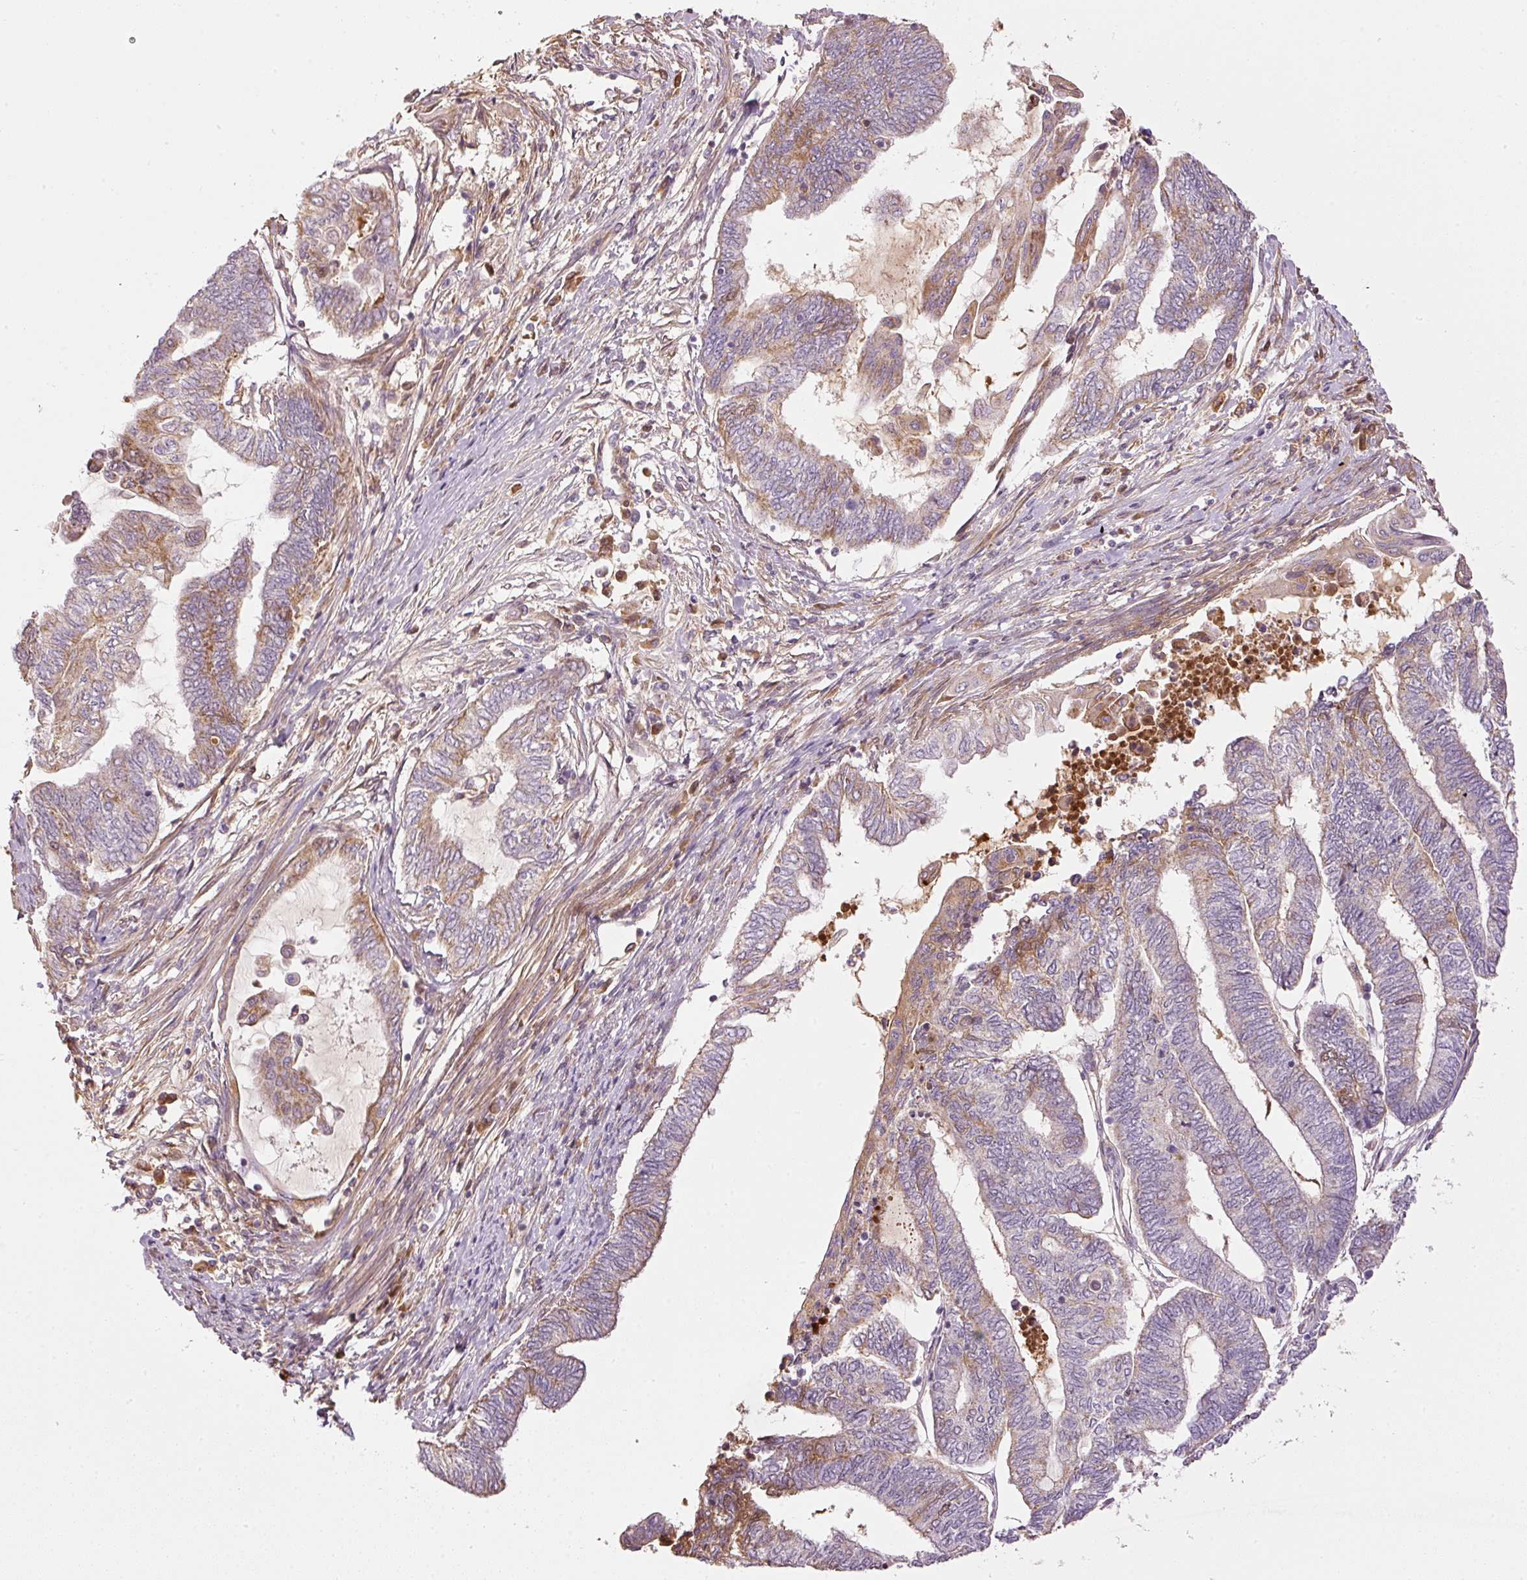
{"staining": {"intensity": "moderate", "quantity": "<25%", "location": "cytoplasmic/membranous"}, "tissue": "endometrial cancer", "cell_type": "Tumor cells", "image_type": "cancer", "snomed": [{"axis": "morphology", "description": "Adenocarcinoma, NOS"}, {"axis": "topography", "description": "Uterus"}, {"axis": "topography", "description": "Endometrium"}], "caption": "High-magnification brightfield microscopy of endometrial cancer (adenocarcinoma) stained with DAB (3,3'-diaminobenzidine) (brown) and counterstained with hematoxylin (blue). tumor cells exhibit moderate cytoplasmic/membranous positivity is identified in approximately<25% of cells.", "gene": "SERPING1", "patient": {"sex": "female", "age": 70}}